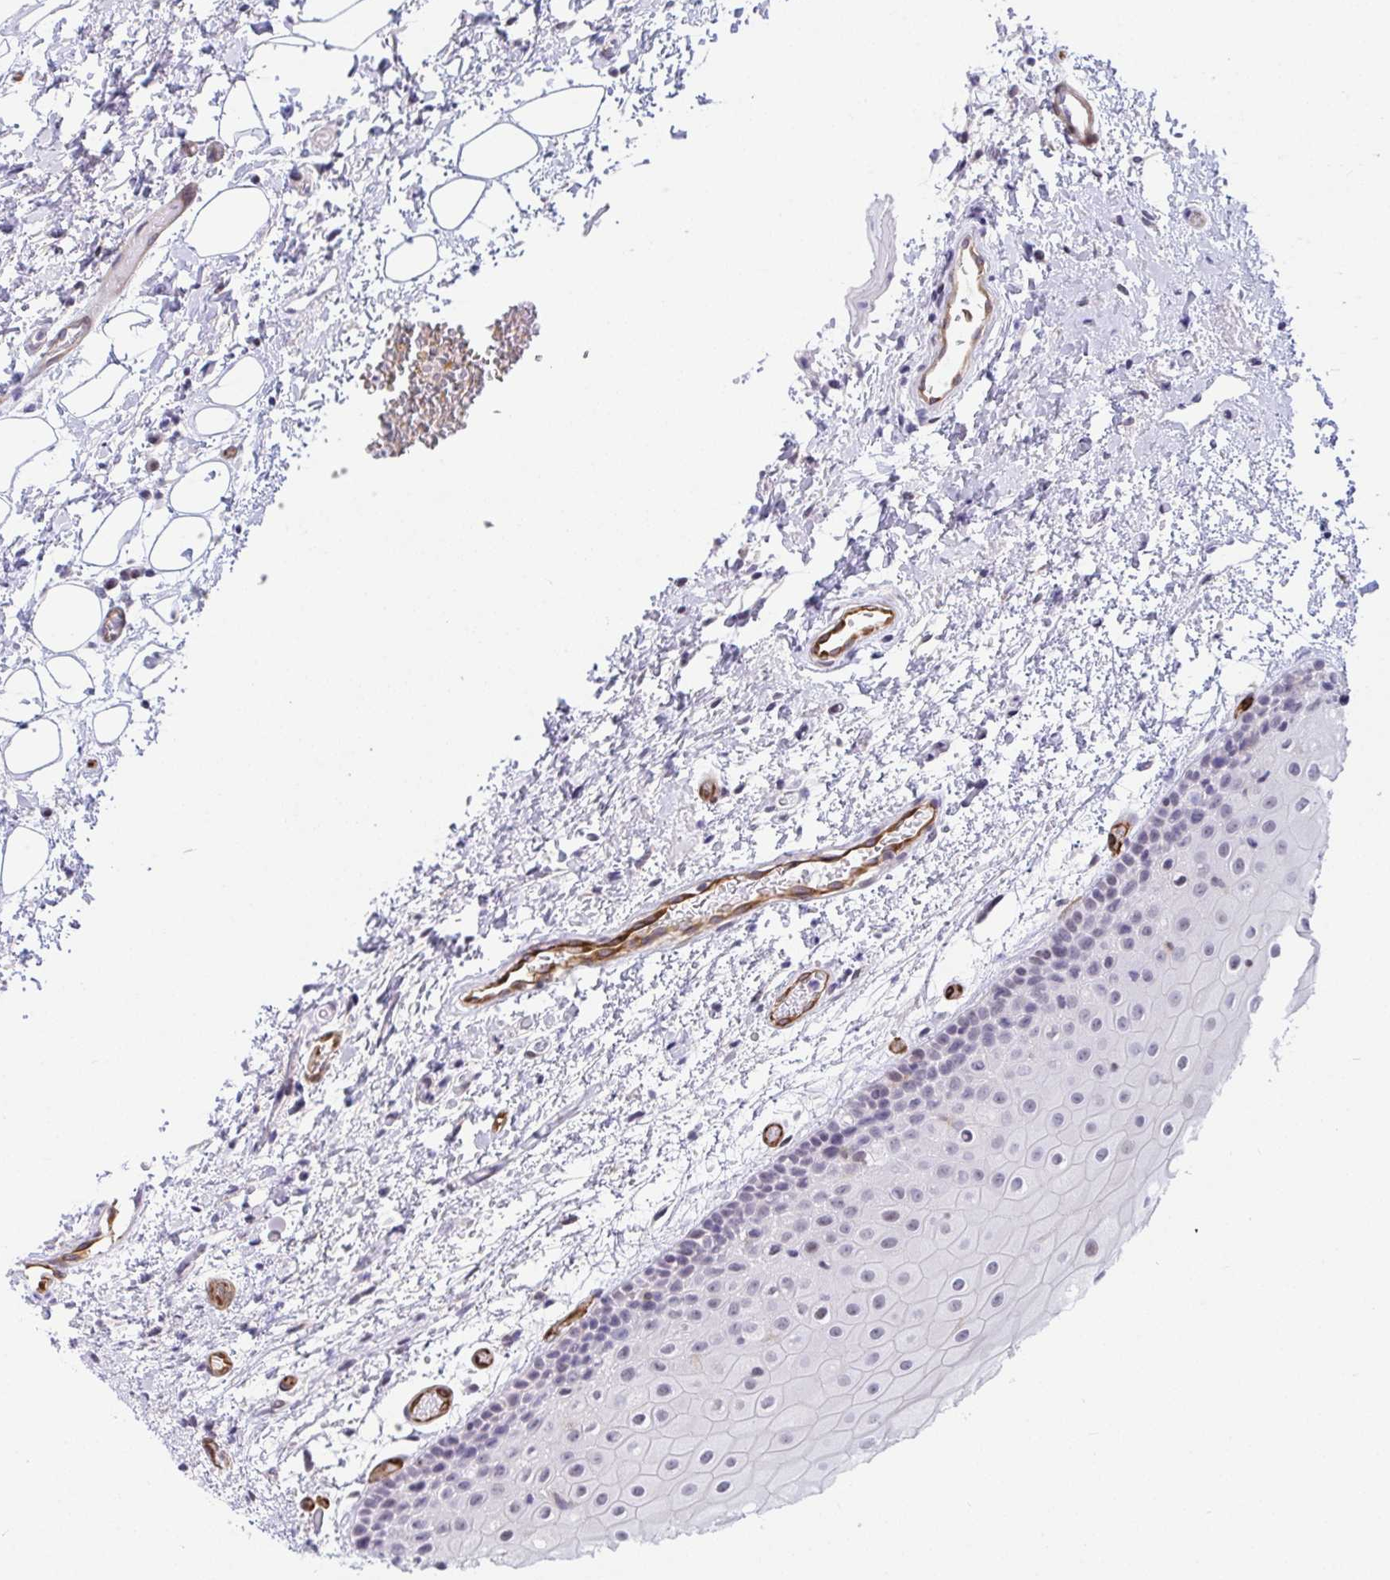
{"staining": {"intensity": "negative", "quantity": "none", "location": "none"}, "tissue": "oral mucosa", "cell_type": "Squamous epithelial cells", "image_type": "normal", "snomed": [{"axis": "morphology", "description": "Normal tissue, NOS"}, {"axis": "topography", "description": "Oral tissue"}], "caption": "High power microscopy histopathology image of an immunohistochemistry (IHC) photomicrograph of benign oral mucosa, revealing no significant staining in squamous epithelial cells.", "gene": "EML1", "patient": {"sex": "female", "age": 82}}